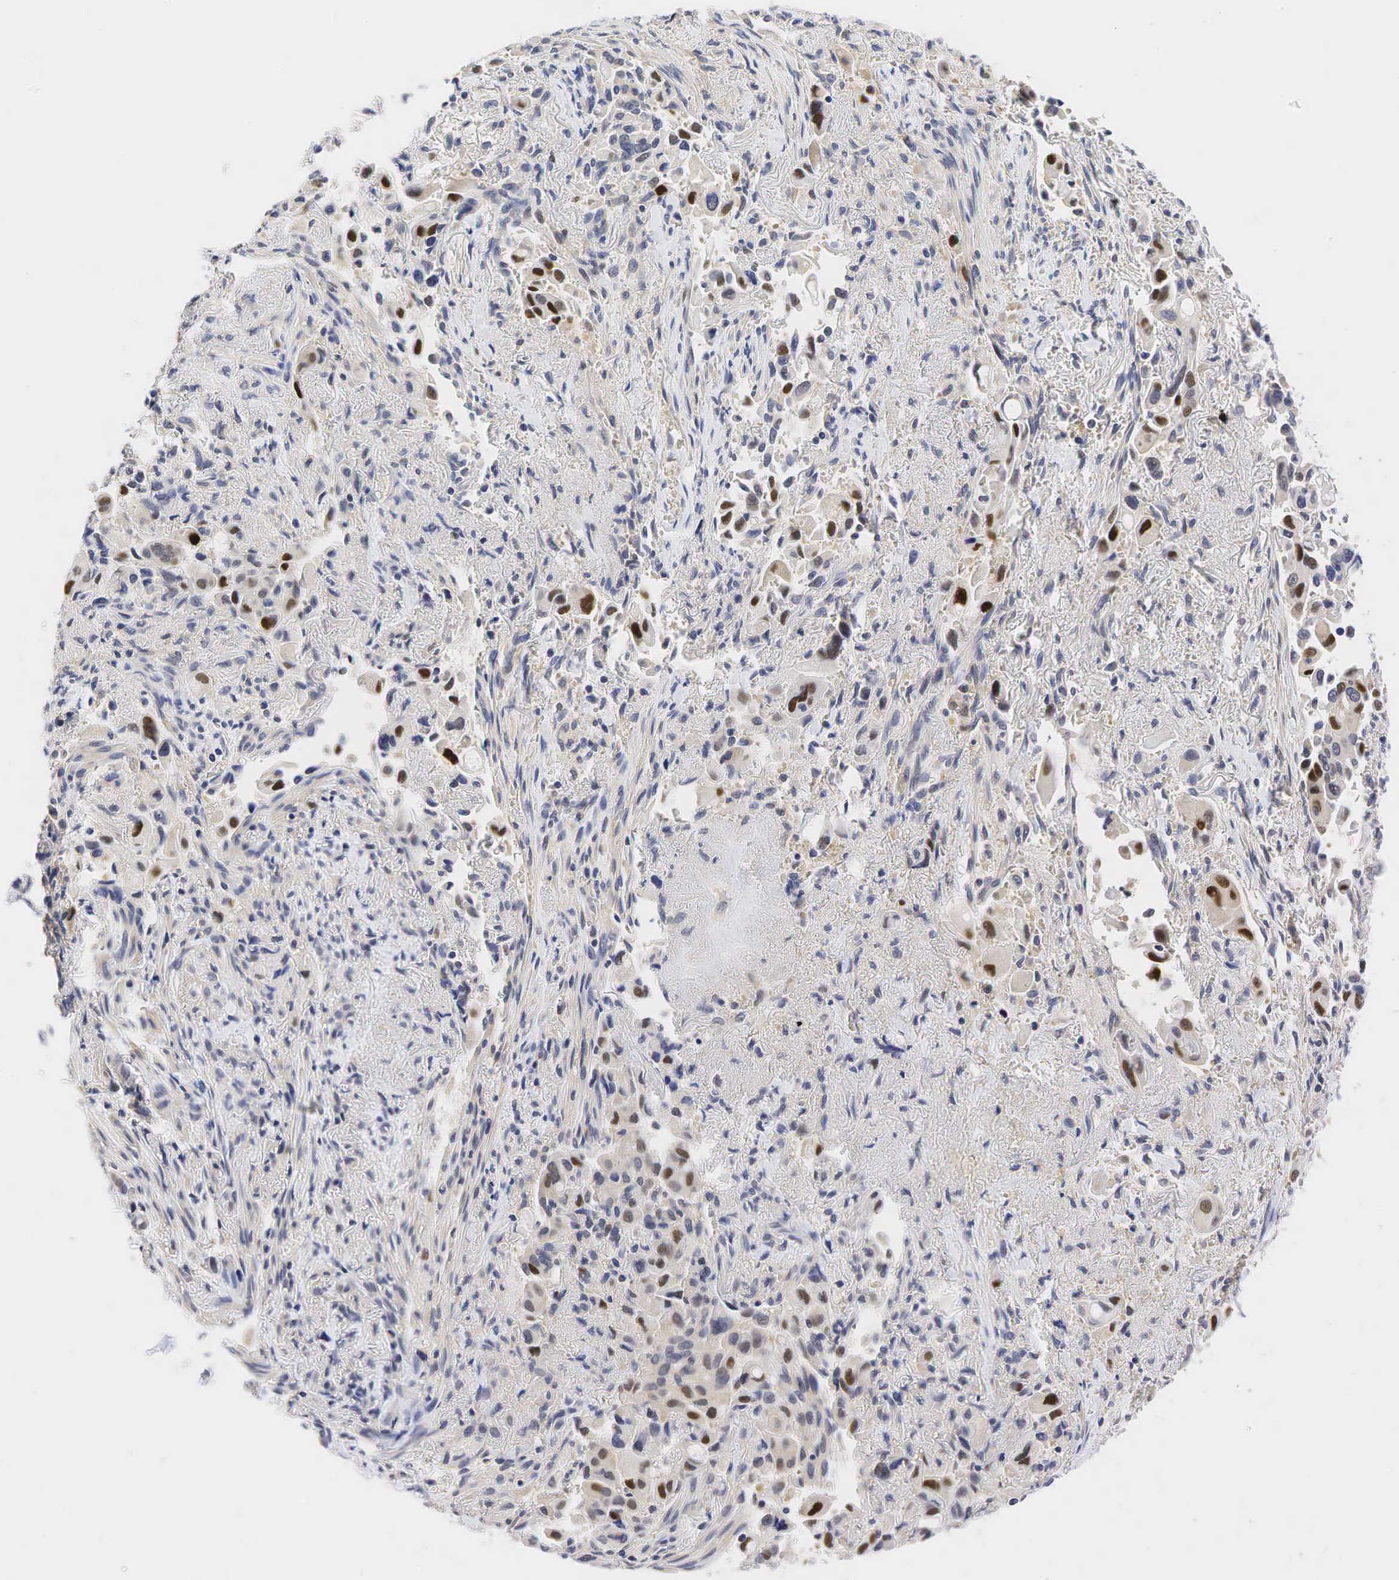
{"staining": {"intensity": "strong", "quantity": ">75%", "location": "nuclear"}, "tissue": "lung cancer", "cell_type": "Tumor cells", "image_type": "cancer", "snomed": [{"axis": "morphology", "description": "Adenocarcinoma, NOS"}, {"axis": "topography", "description": "Lung"}], "caption": "IHC (DAB) staining of adenocarcinoma (lung) exhibits strong nuclear protein expression in about >75% of tumor cells.", "gene": "CCND1", "patient": {"sex": "male", "age": 68}}